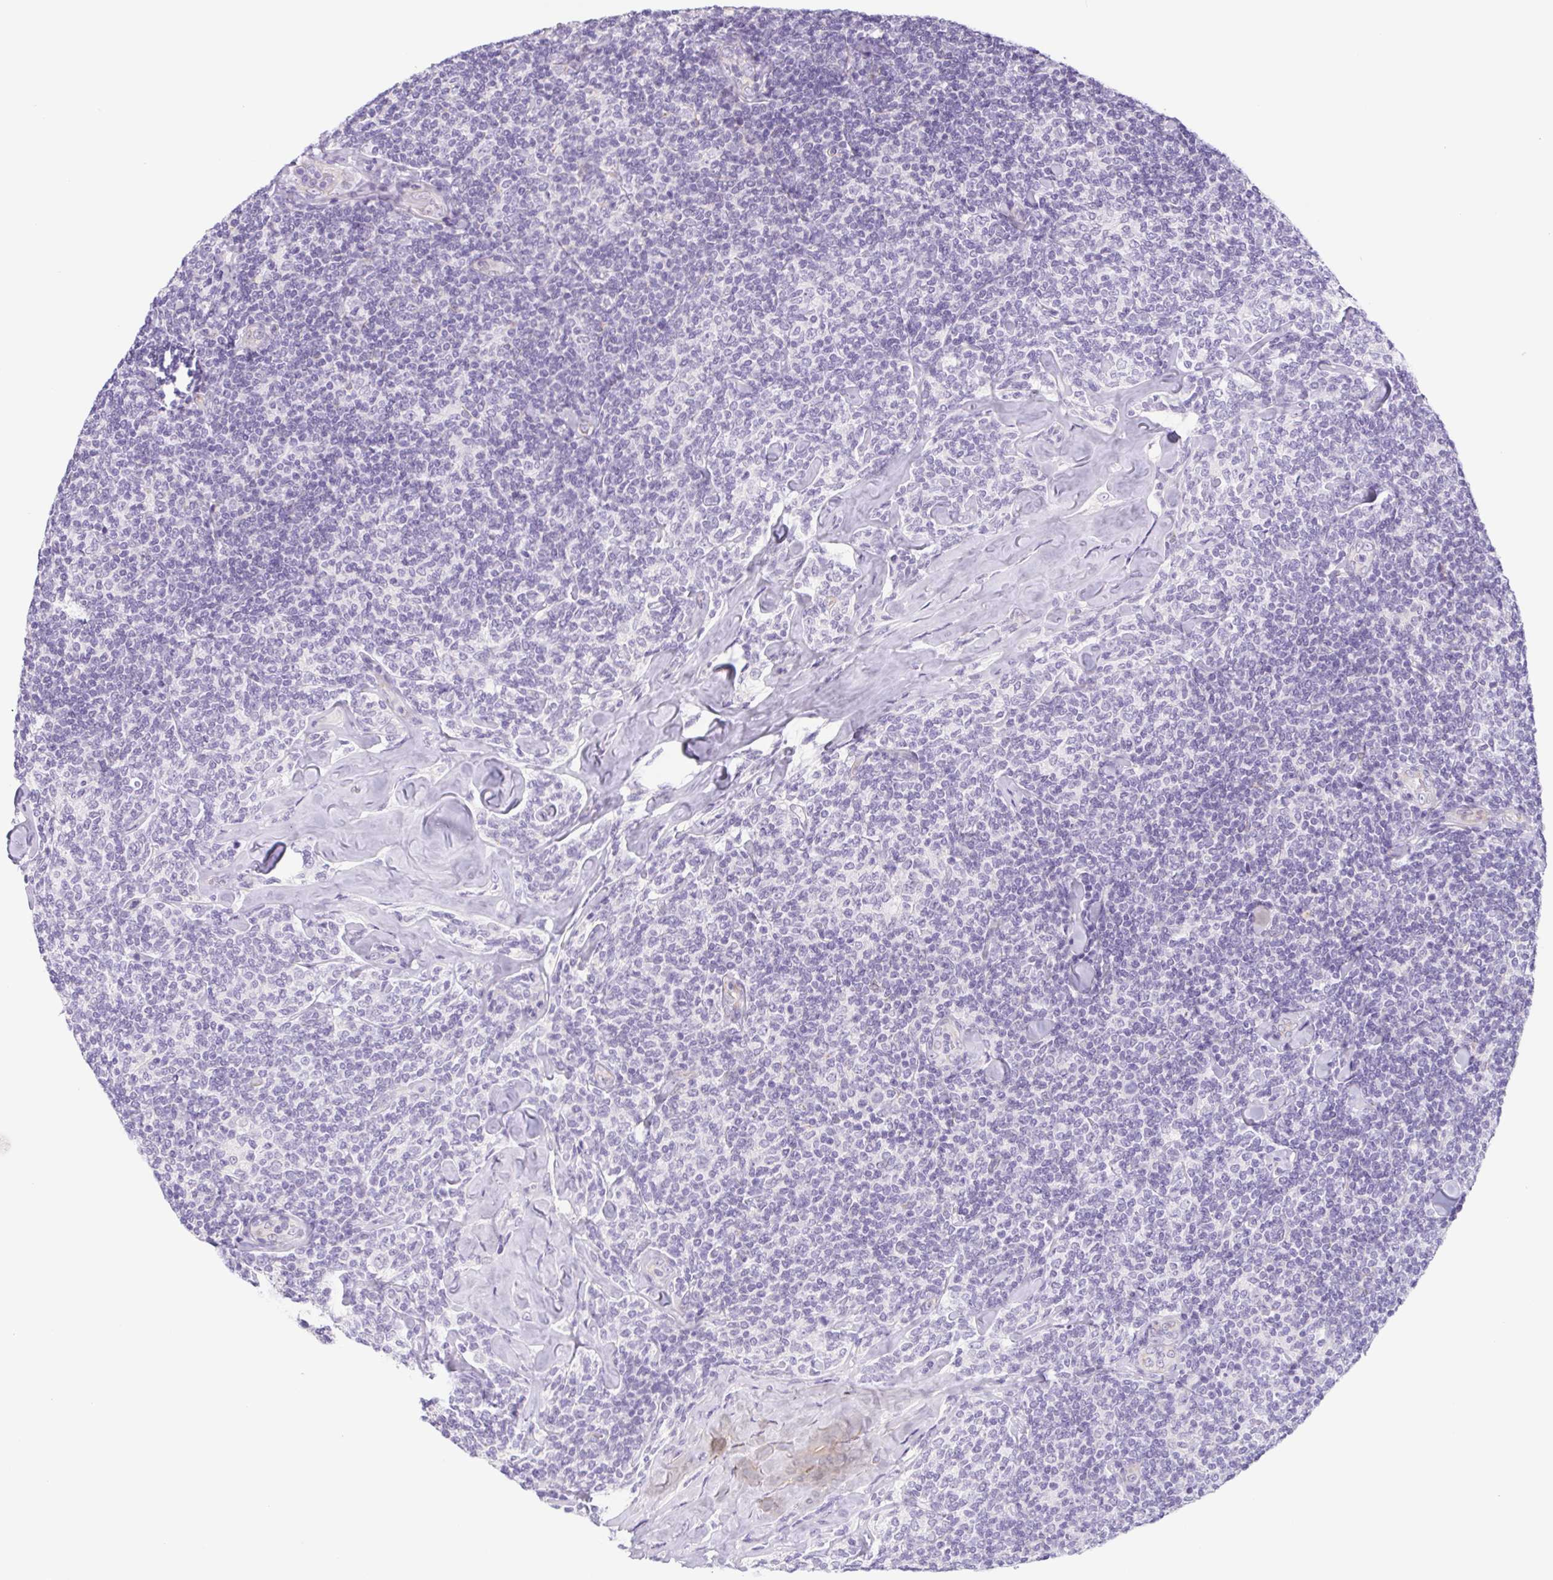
{"staining": {"intensity": "negative", "quantity": "none", "location": "none"}, "tissue": "lymphoma", "cell_type": "Tumor cells", "image_type": "cancer", "snomed": [{"axis": "morphology", "description": "Malignant lymphoma, non-Hodgkin's type, Low grade"}, {"axis": "topography", "description": "Lymph node"}], "caption": "An immunohistochemistry (IHC) micrograph of malignant lymphoma, non-Hodgkin's type (low-grade) is shown. There is no staining in tumor cells of malignant lymphoma, non-Hodgkin's type (low-grade).", "gene": "CYP21A2", "patient": {"sex": "female", "age": 56}}